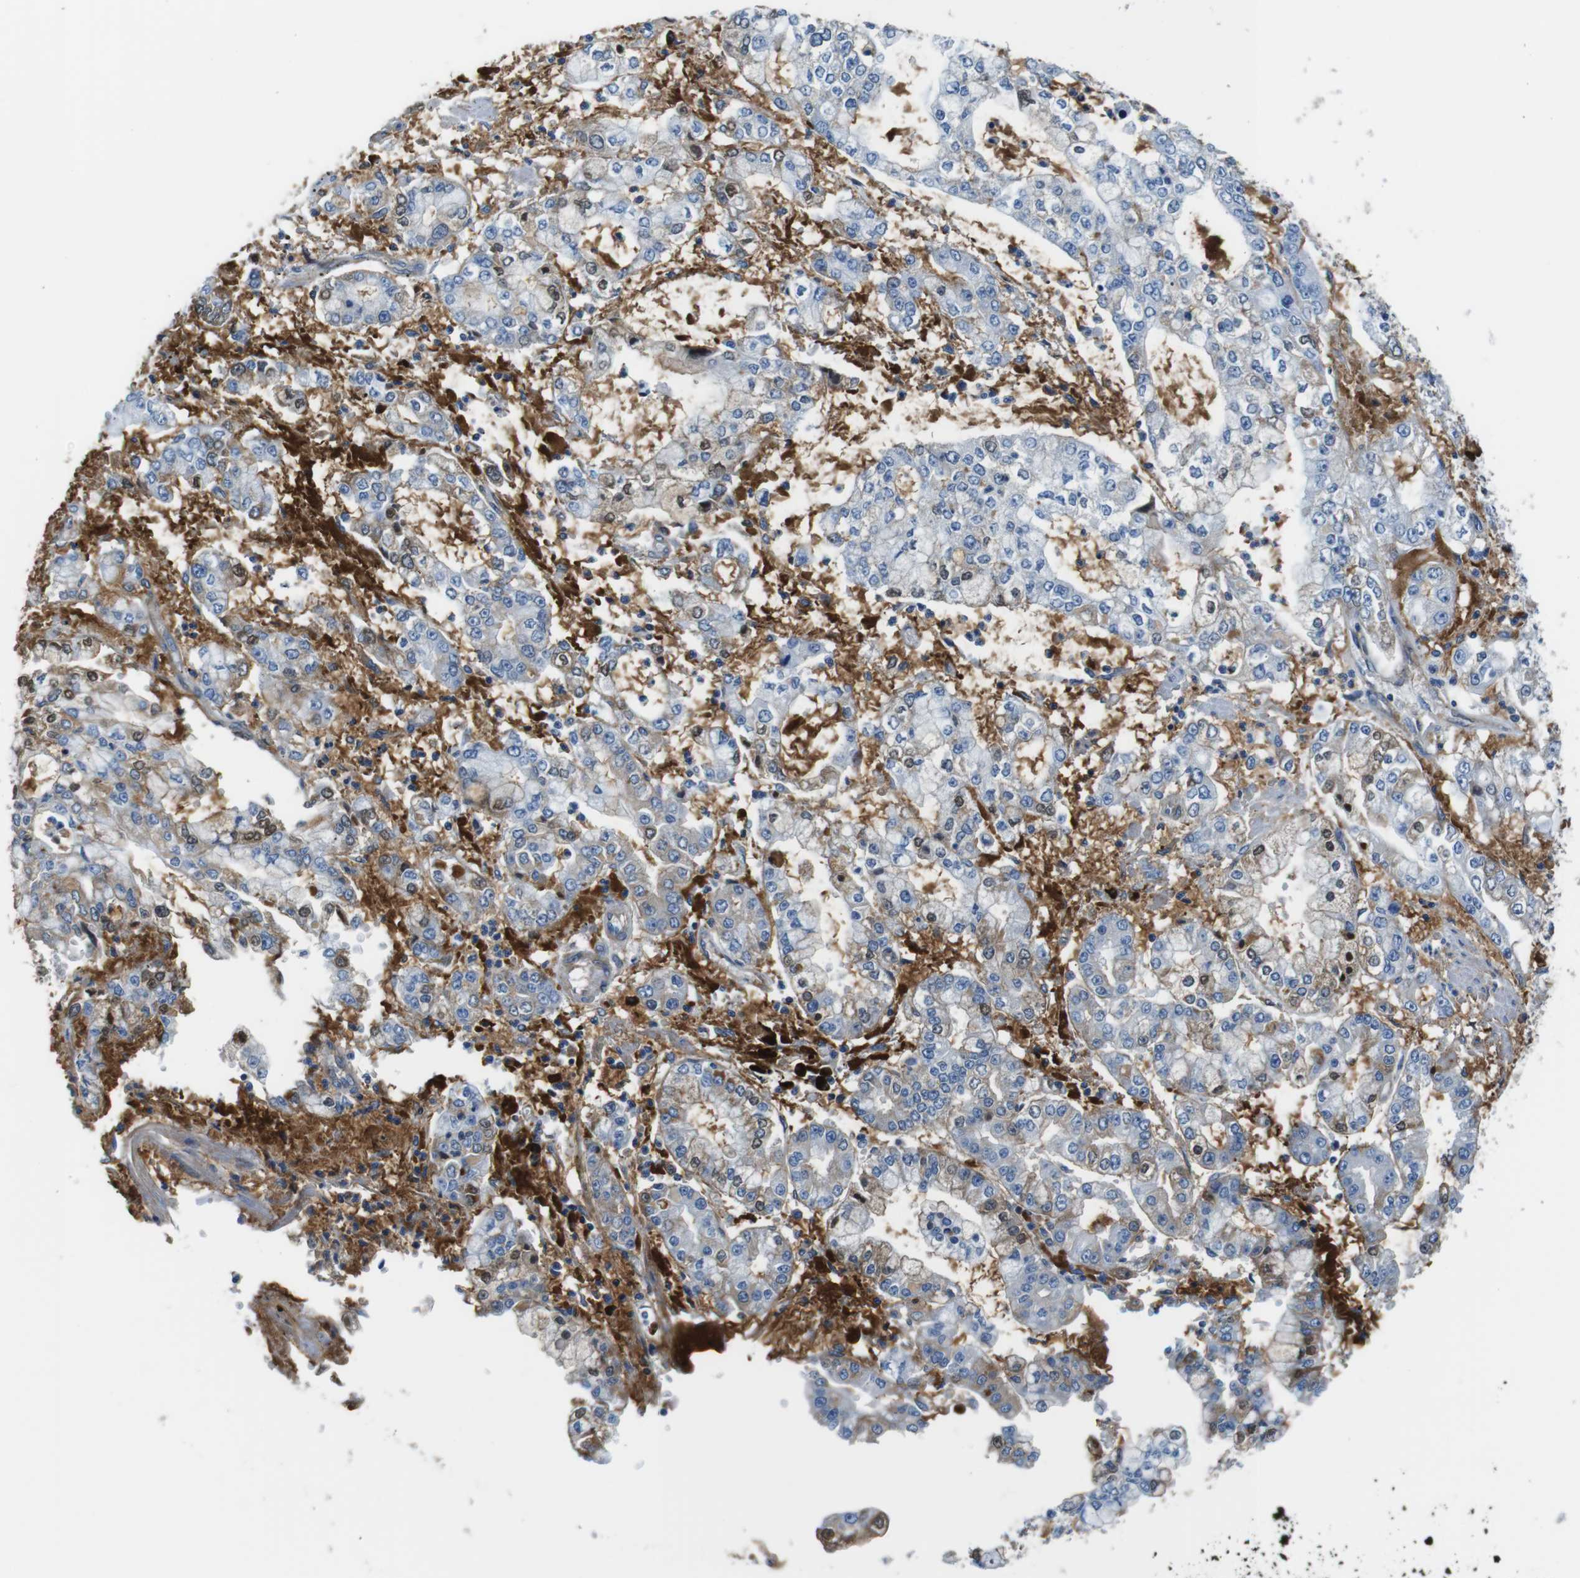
{"staining": {"intensity": "negative", "quantity": "none", "location": "none"}, "tissue": "stomach cancer", "cell_type": "Tumor cells", "image_type": "cancer", "snomed": [{"axis": "morphology", "description": "Adenocarcinoma, NOS"}, {"axis": "topography", "description": "Stomach"}], "caption": "Stomach cancer (adenocarcinoma) was stained to show a protein in brown. There is no significant positivity in tumor cells.", "gene": "IGKC", "patient": {"sex": "male", "age": 76}}